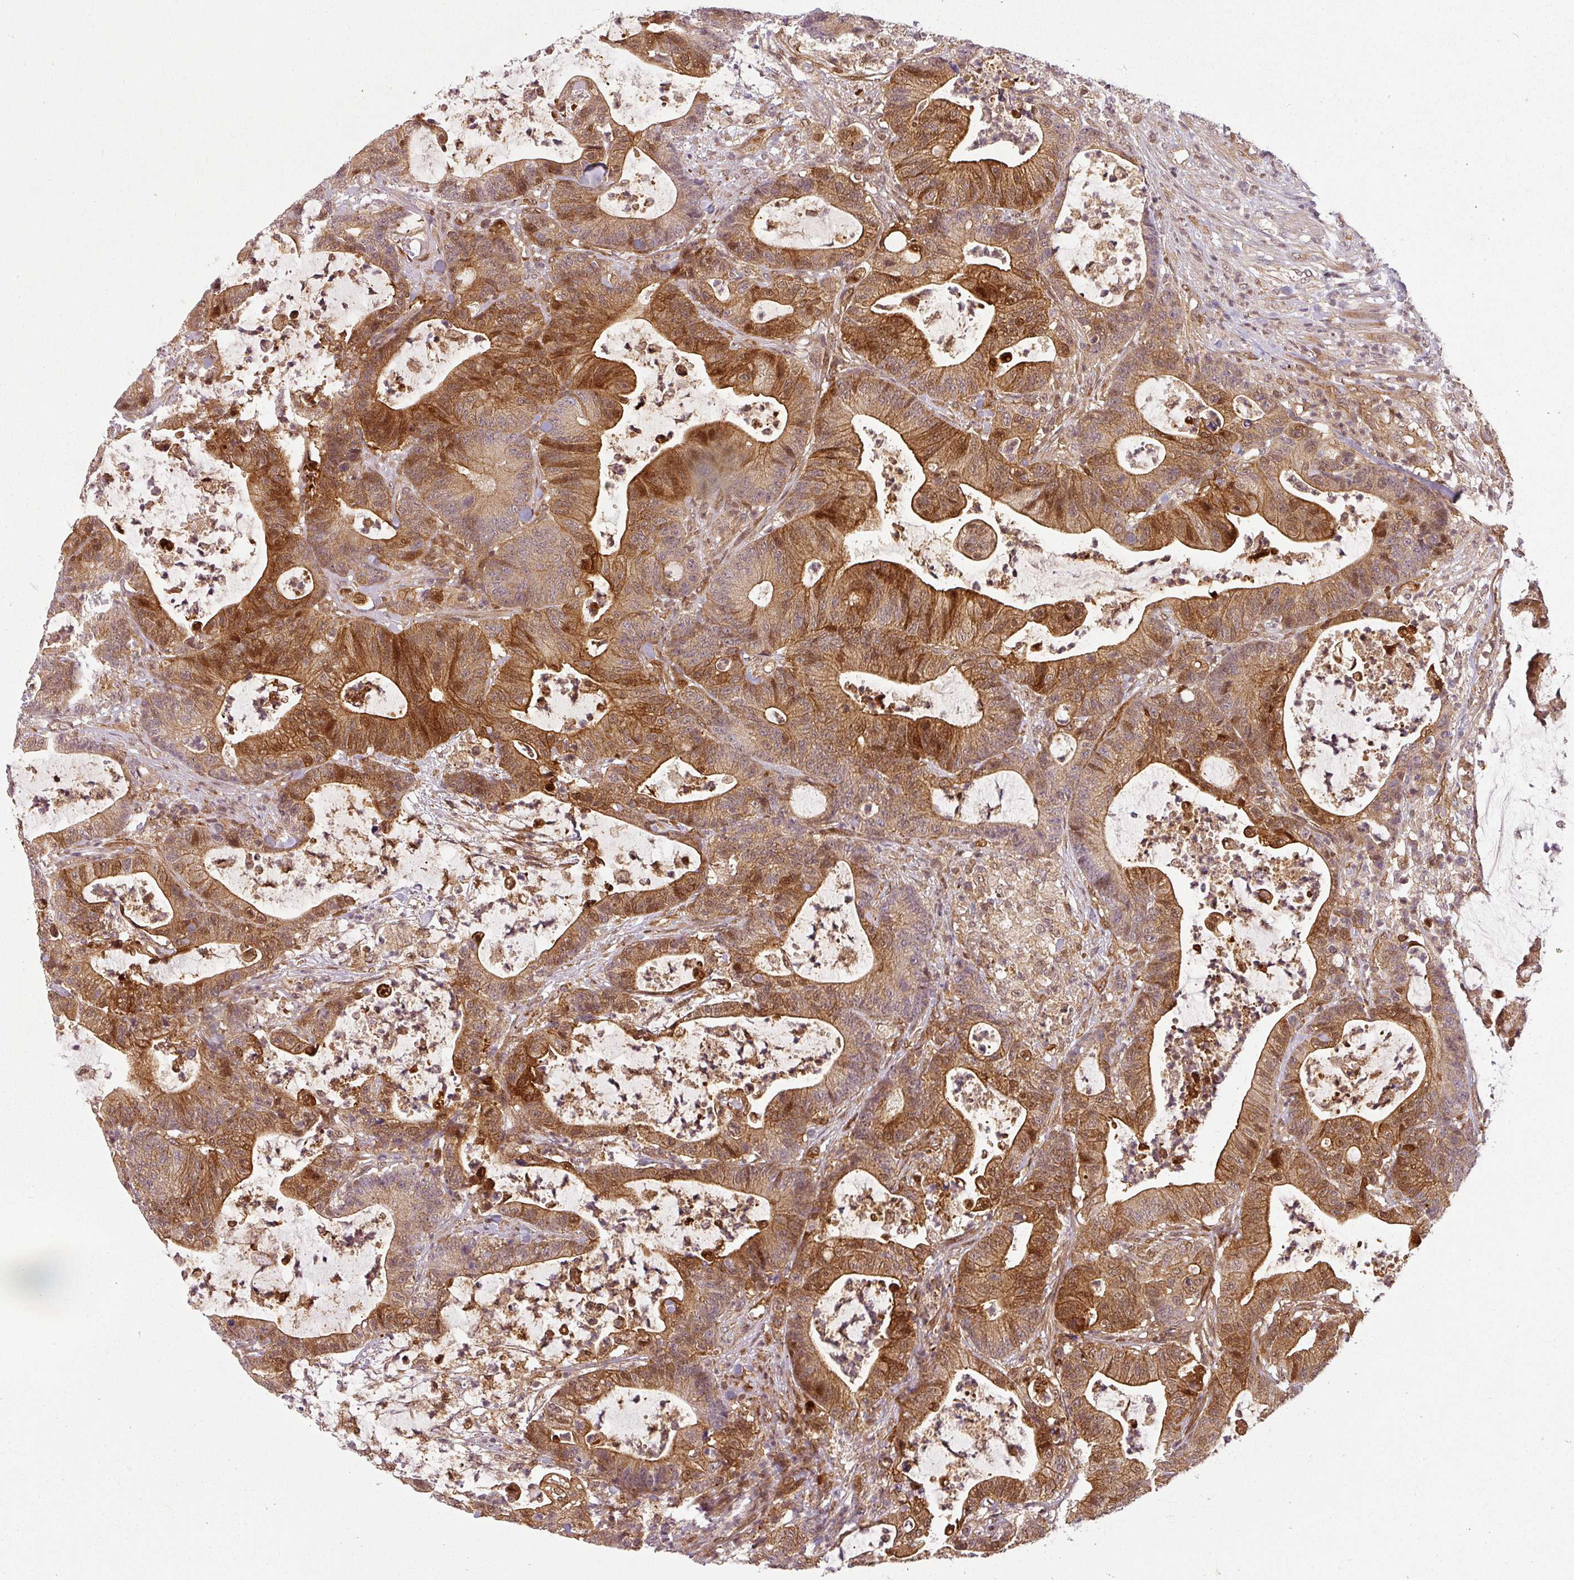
{"staining": {"intensity": "moderate", "quantity": ">75%", "location": "cytoplasmic/membranous,nuclear"}, "tissue": "colorectal cancer", "cell_type": "Tumor cells", "image_type": "cancer", "snomed": [{"axis": "morphology", "description": "Adenocarcinoma, NOS"}, {"axis": "topography", "description": "Colon"}], "caption": "Colorectal cancer stained with a protein marker shows moderate staining in tumor cells.", "gene": "CLIC1", "patient": {"sex": "female", "age": 84}}